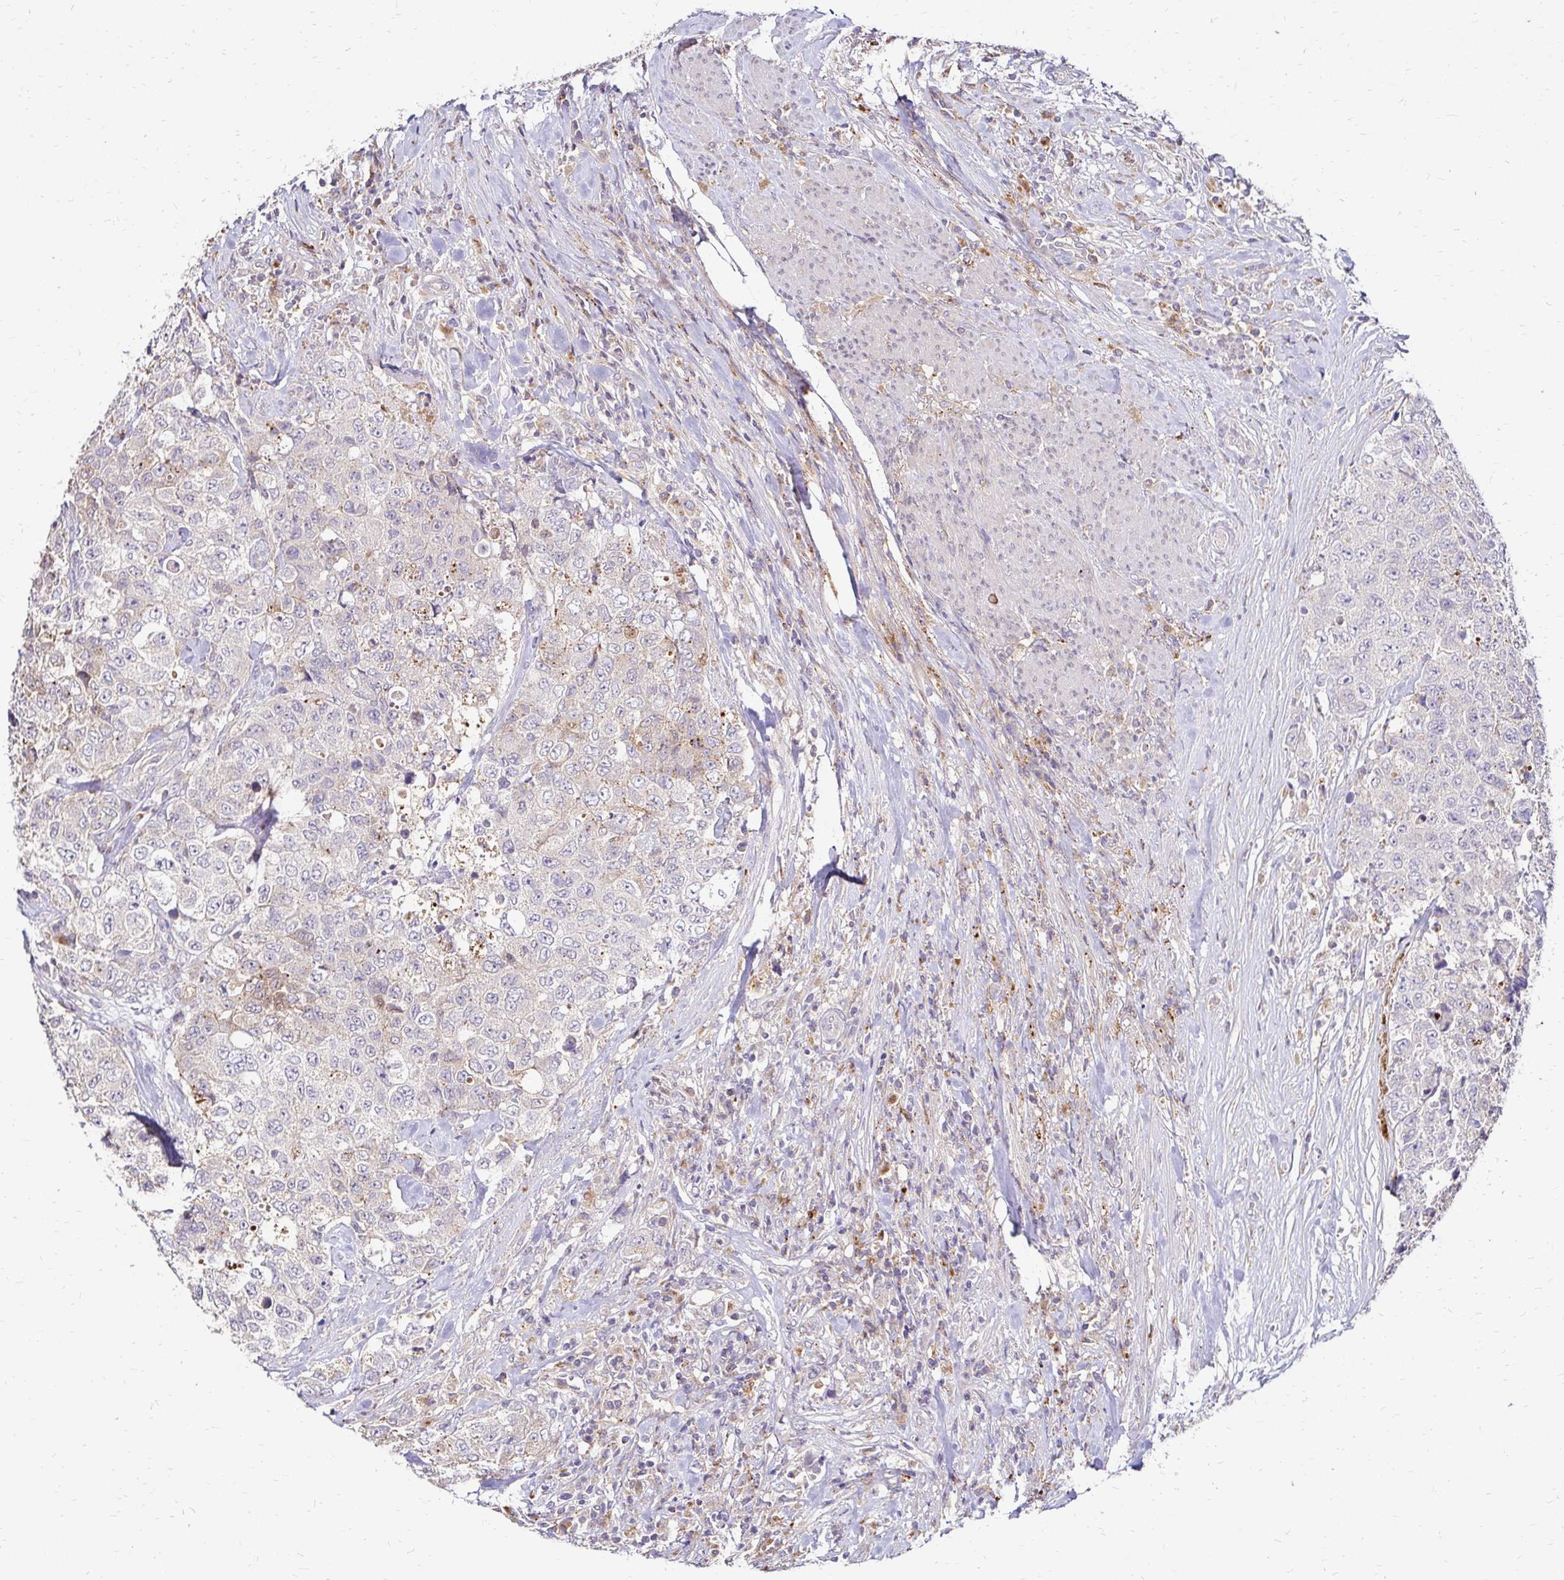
{"staining": {"intensity": "negative", "quantity": "none", "location": "none"}, "tissue": "urothelial cancer", "cell_type": "Tumor cells", "image_type": "cancer", "snomed": [{"axis": "morphology", "description": "Urothelial carcinoma, High grade"}, {"axis": "topography", "description": "Urinary bladder"}], "caption": "A photomicrograph of human urothelial cancer is negative for staining in tumor cells.", "gene": "IDUA", "patient": {"sex": "female", "age": 78}}